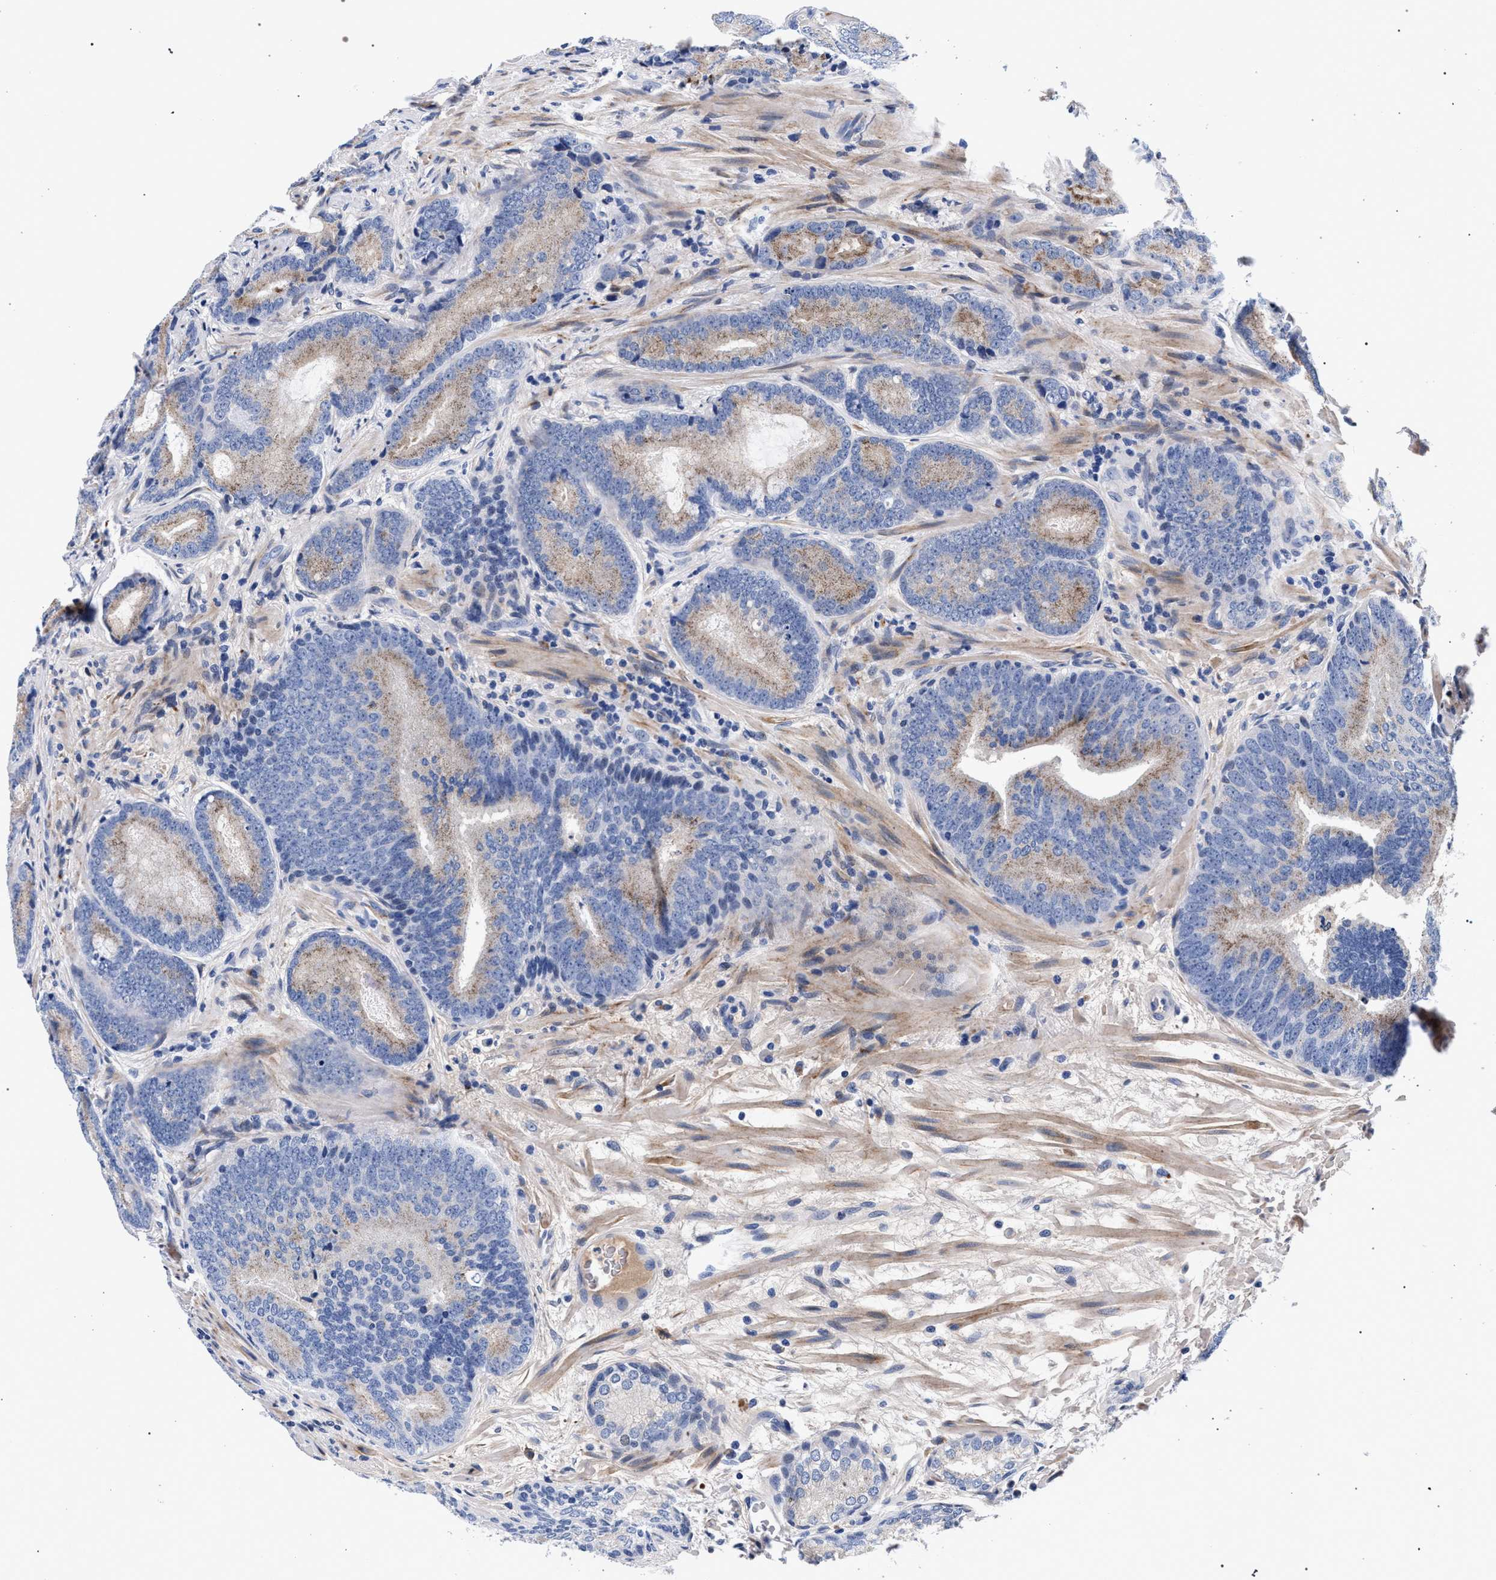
{"staining": {"intensity": "weak", "quantity": "25%-75%", "location": "cytoplasmic/membranous"}, "tissue": "prostate cancer", "cell_type": "Tumor cells", "image_type": "cancer", "snomed": [{"axis": "morphology", "description": "Adenocarcinoma, High grade"}, {"axis": "topography", "description": "Prostate"}], "caption": "The image displays immunohistochemical staining of prostate adenocarcinoma (high-grade). There is weak cytoplasmic/membranous expression is appreciated in approximately 25%-75% of tumor cells.", "gene": "ACOX1", "patient": {"sex": "male", "age": 55}}